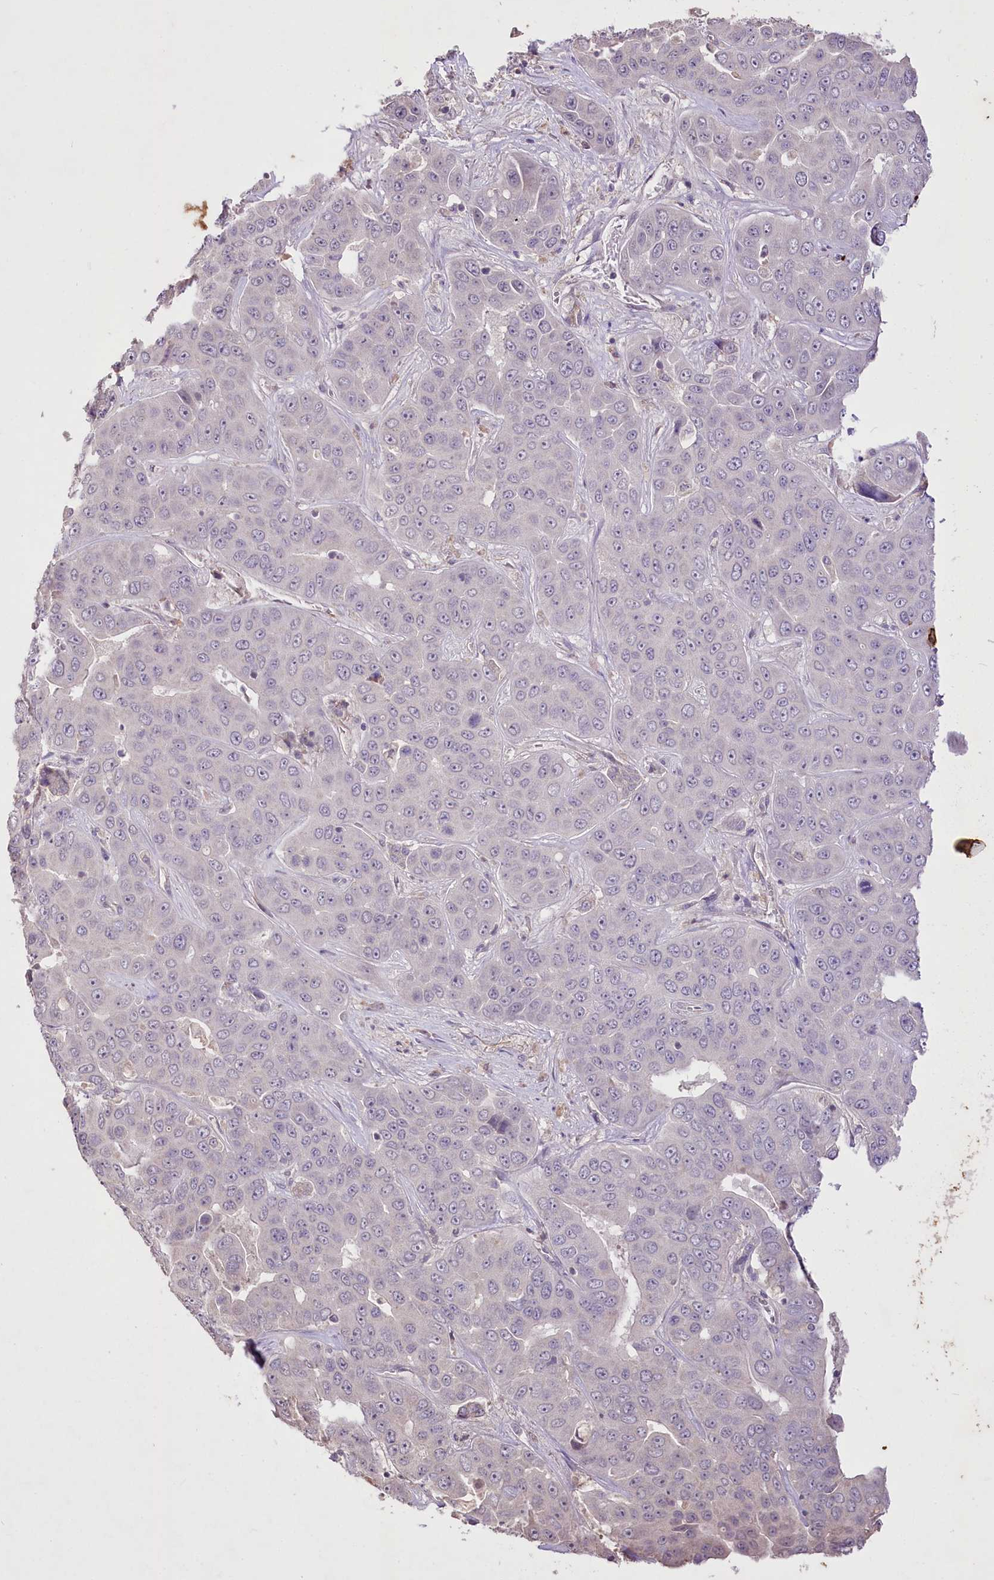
{"staining": {"intensity": "negative", "quantity": "none", "location": "none"}, "tissue": "liver cancer", "cell_type": "Tumor cells", "image_type": "cancer", "snomed": [{"axis": "morphology", "description": "Cholangiocarcinoma"}, {"axis": "topography", "description": "Liver"}], "caption": "High magnification brightfield microscopy of liver cholangiocarcinoma stained with DAB (3,3'-diaminobenzidine) (brown) and counterstained with hematoxylin (blue): tumor cells show no significant staining.", "gene": "ENPP1", "patient": {"sex": "female", "age": 52}}